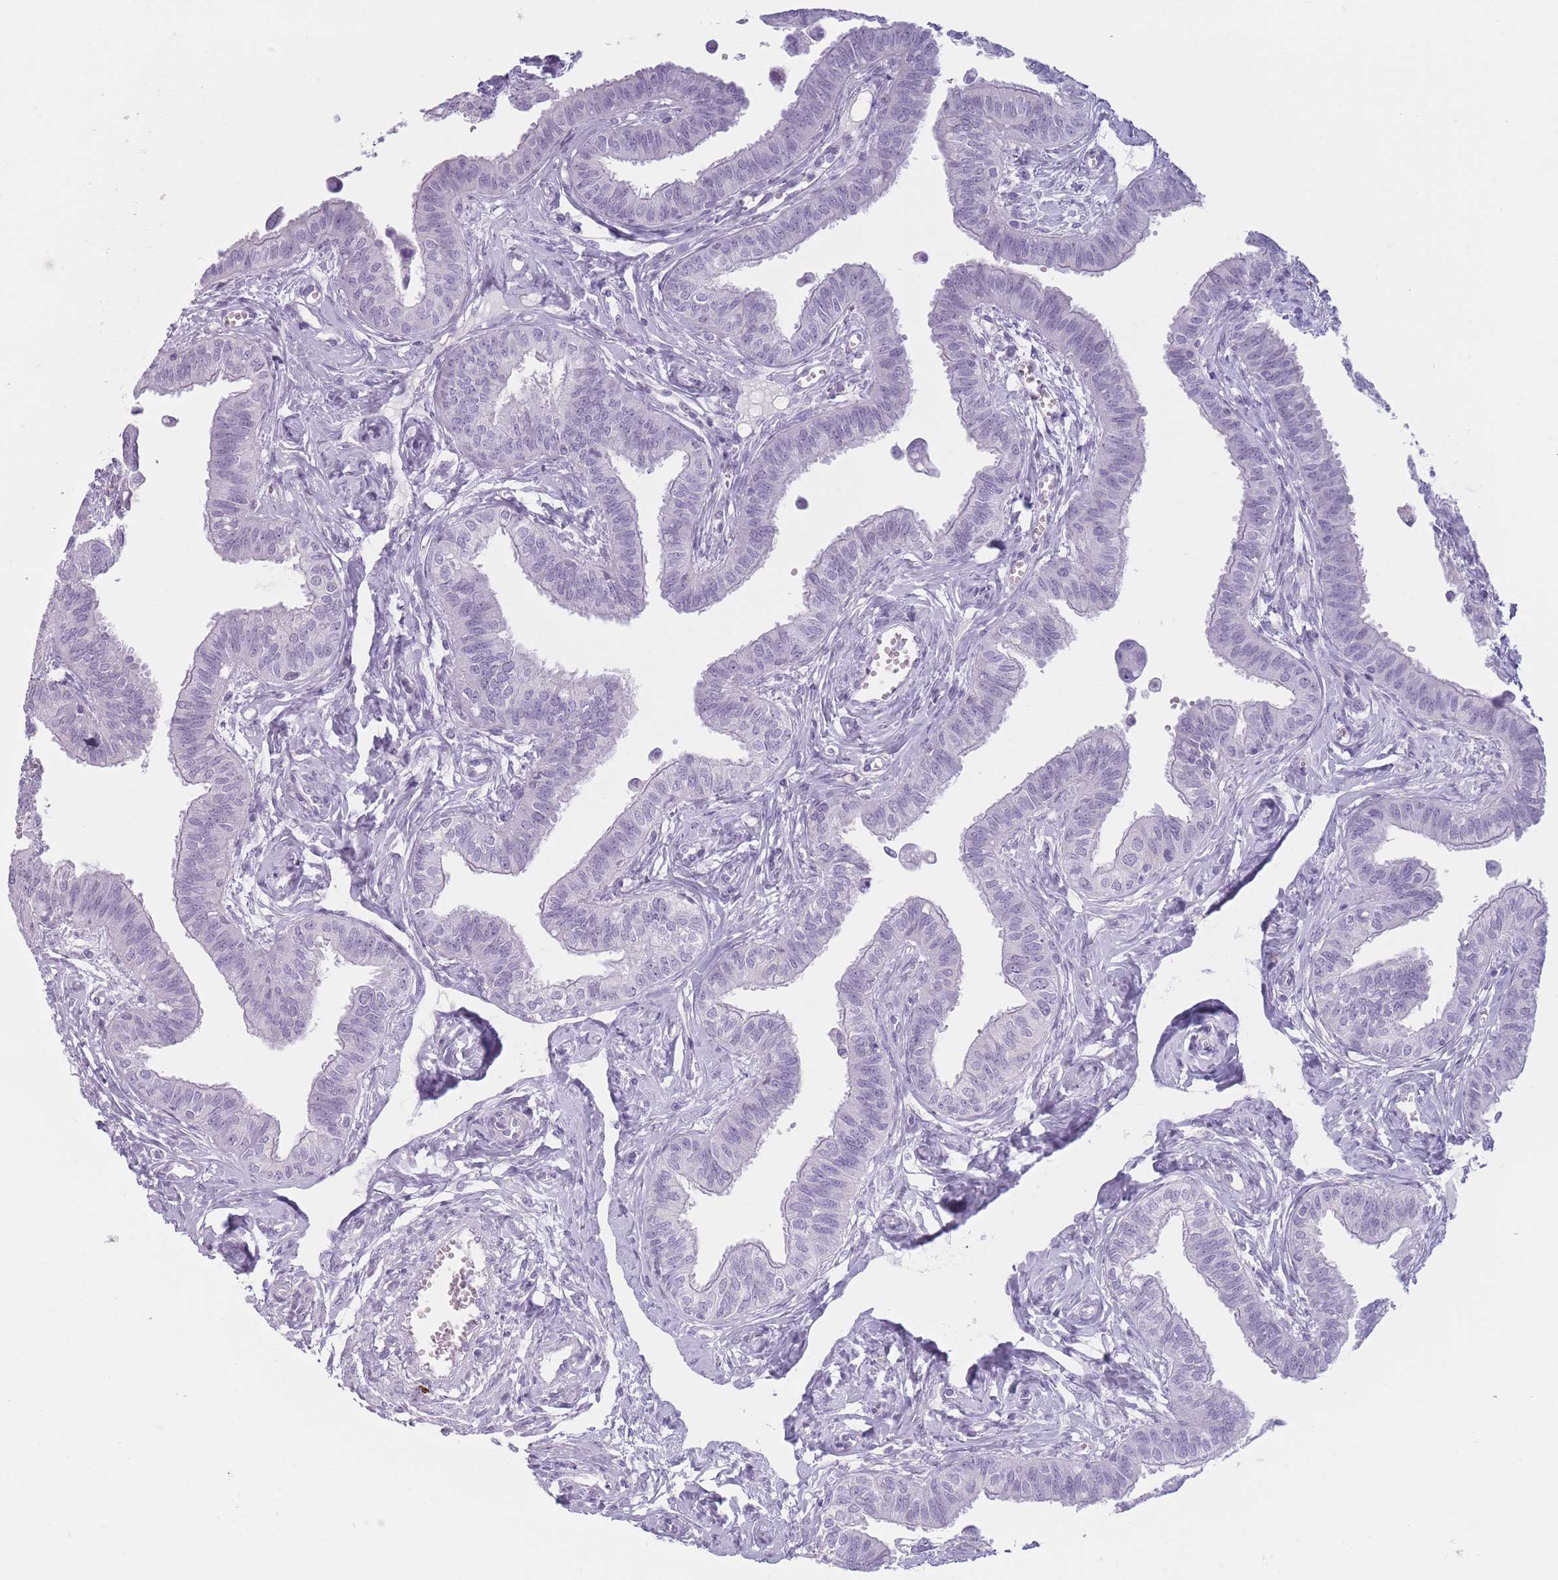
{"staining": {"intensity": "negative", "quantity": "none", "location": "none"}, "tissue": "fallopian tube", "cell_type": "Glandular cells", "image_type": "normal", "snomed": [{"axis": "morphology", "description": "Normal tissue, NOS"}, {"axis": "morphology", "description": "Carcinoma, NOS"}, {"axis": "topography", "description": "Fallopian tube"}, {"axis": "topography", "description": "Ovary"}], "caption": "An image of fallopian tube stained for a protein reveals no brown staining in glandular cells. (DAB (3,3'-diaminobenzidine) IHC visualized using brightfield microscopy, high magnification).", "gene": "PLEKHG2", "patient": {"sex": "female", "age": 59}}